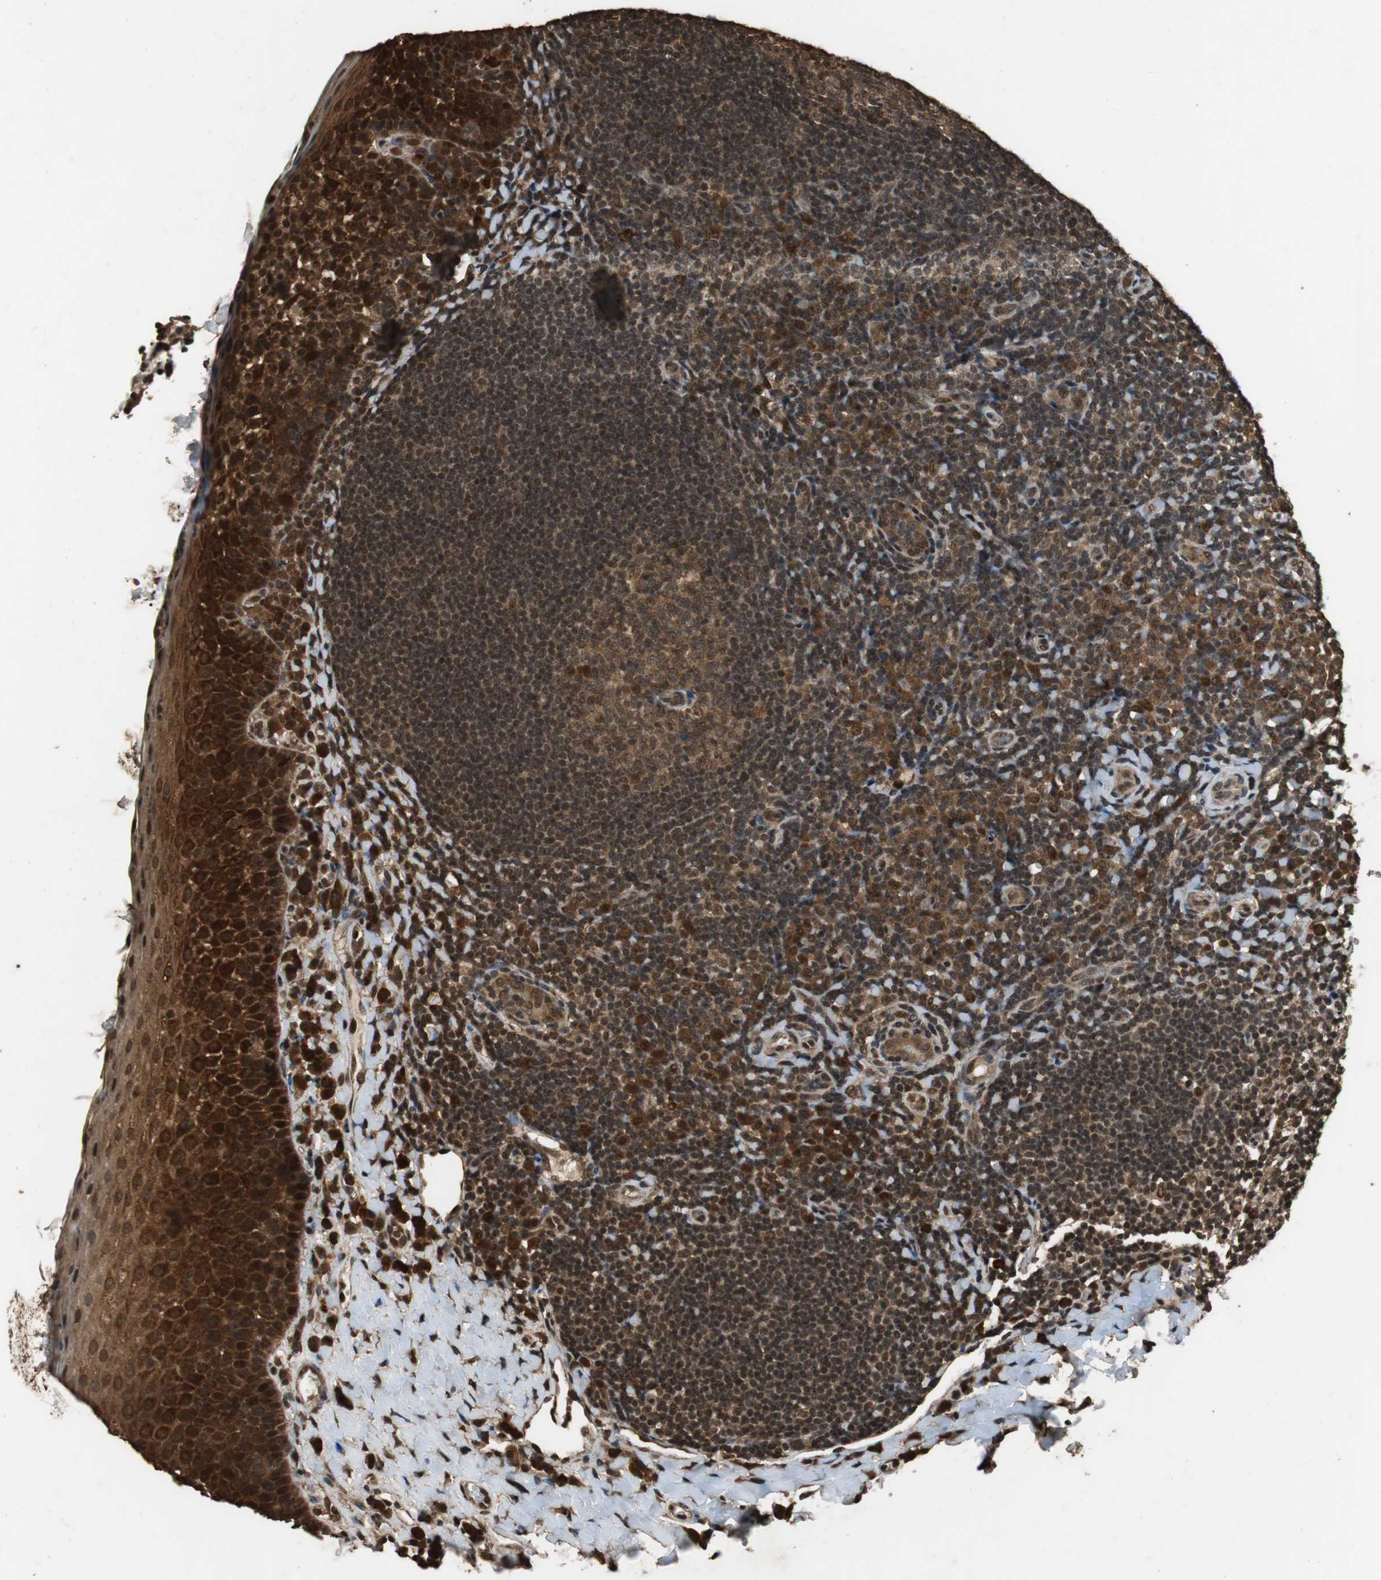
{"staining": {"intensity": "strong", "quantity": ">75%", "location": "cytoplasmic/membranous,nuclear"}, "tissue": "tonsil", "cell_type": "Germinal center cells", "image_type": "normal", "snomed": [{"axis": "morphology", "description": "Normal tissue, NOS"}, {"axis": "topography", "description": "Tonsil"}], "caption": "This micrograph reveals unremarkable tonsil stained with immunohistochemistry (IHC) to label a protein in brown. The cytoplasmic/membranous,nuclear of germinal center cells show strong positivity for the protein. Nuclei are counter-stained blue.", "gene": "ZNF18", "patient": {"sex": "male", "age": 17}}